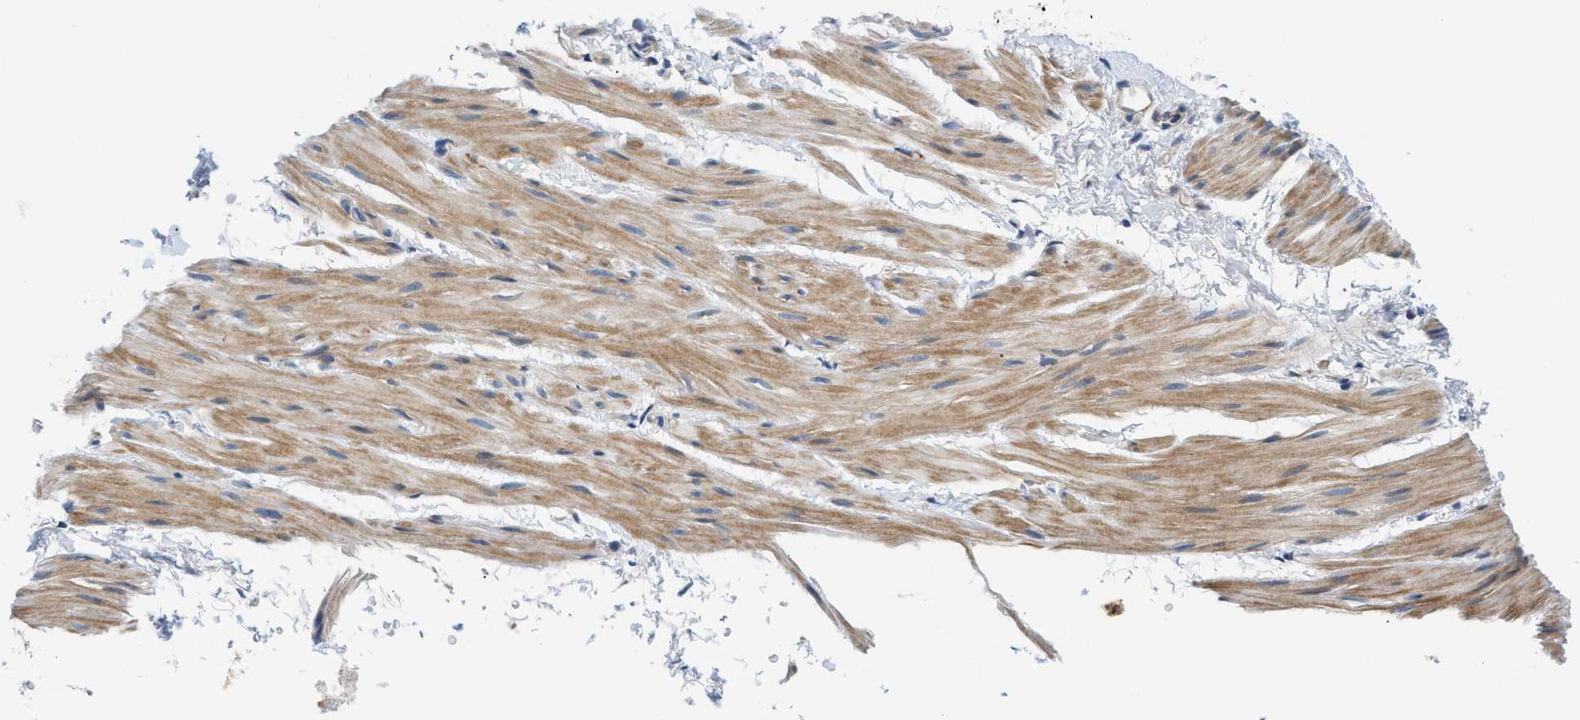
{"staining": {"intensity": "moderate", "quantity": "<25%", "location": "cytoplasmic/membranous"}, "tissue": "smooth muscle", "cell_type": "Smooth muscle cells", "image_type": "normal", "snomed": [{"axis": "morphology", "description": "Normal tissue, NOS"}, {"axis": "topography", "description": "Smooth muscle"}], "caption": "About <25% of smooth muscle cells in benign human smooth muscle reveal moderate cytoplasmic/membranous protein positivity as visualized by brown immunohistochemical staining.", "gene": "FDCSP", "patient": {"sex": "male", "age": 16}}